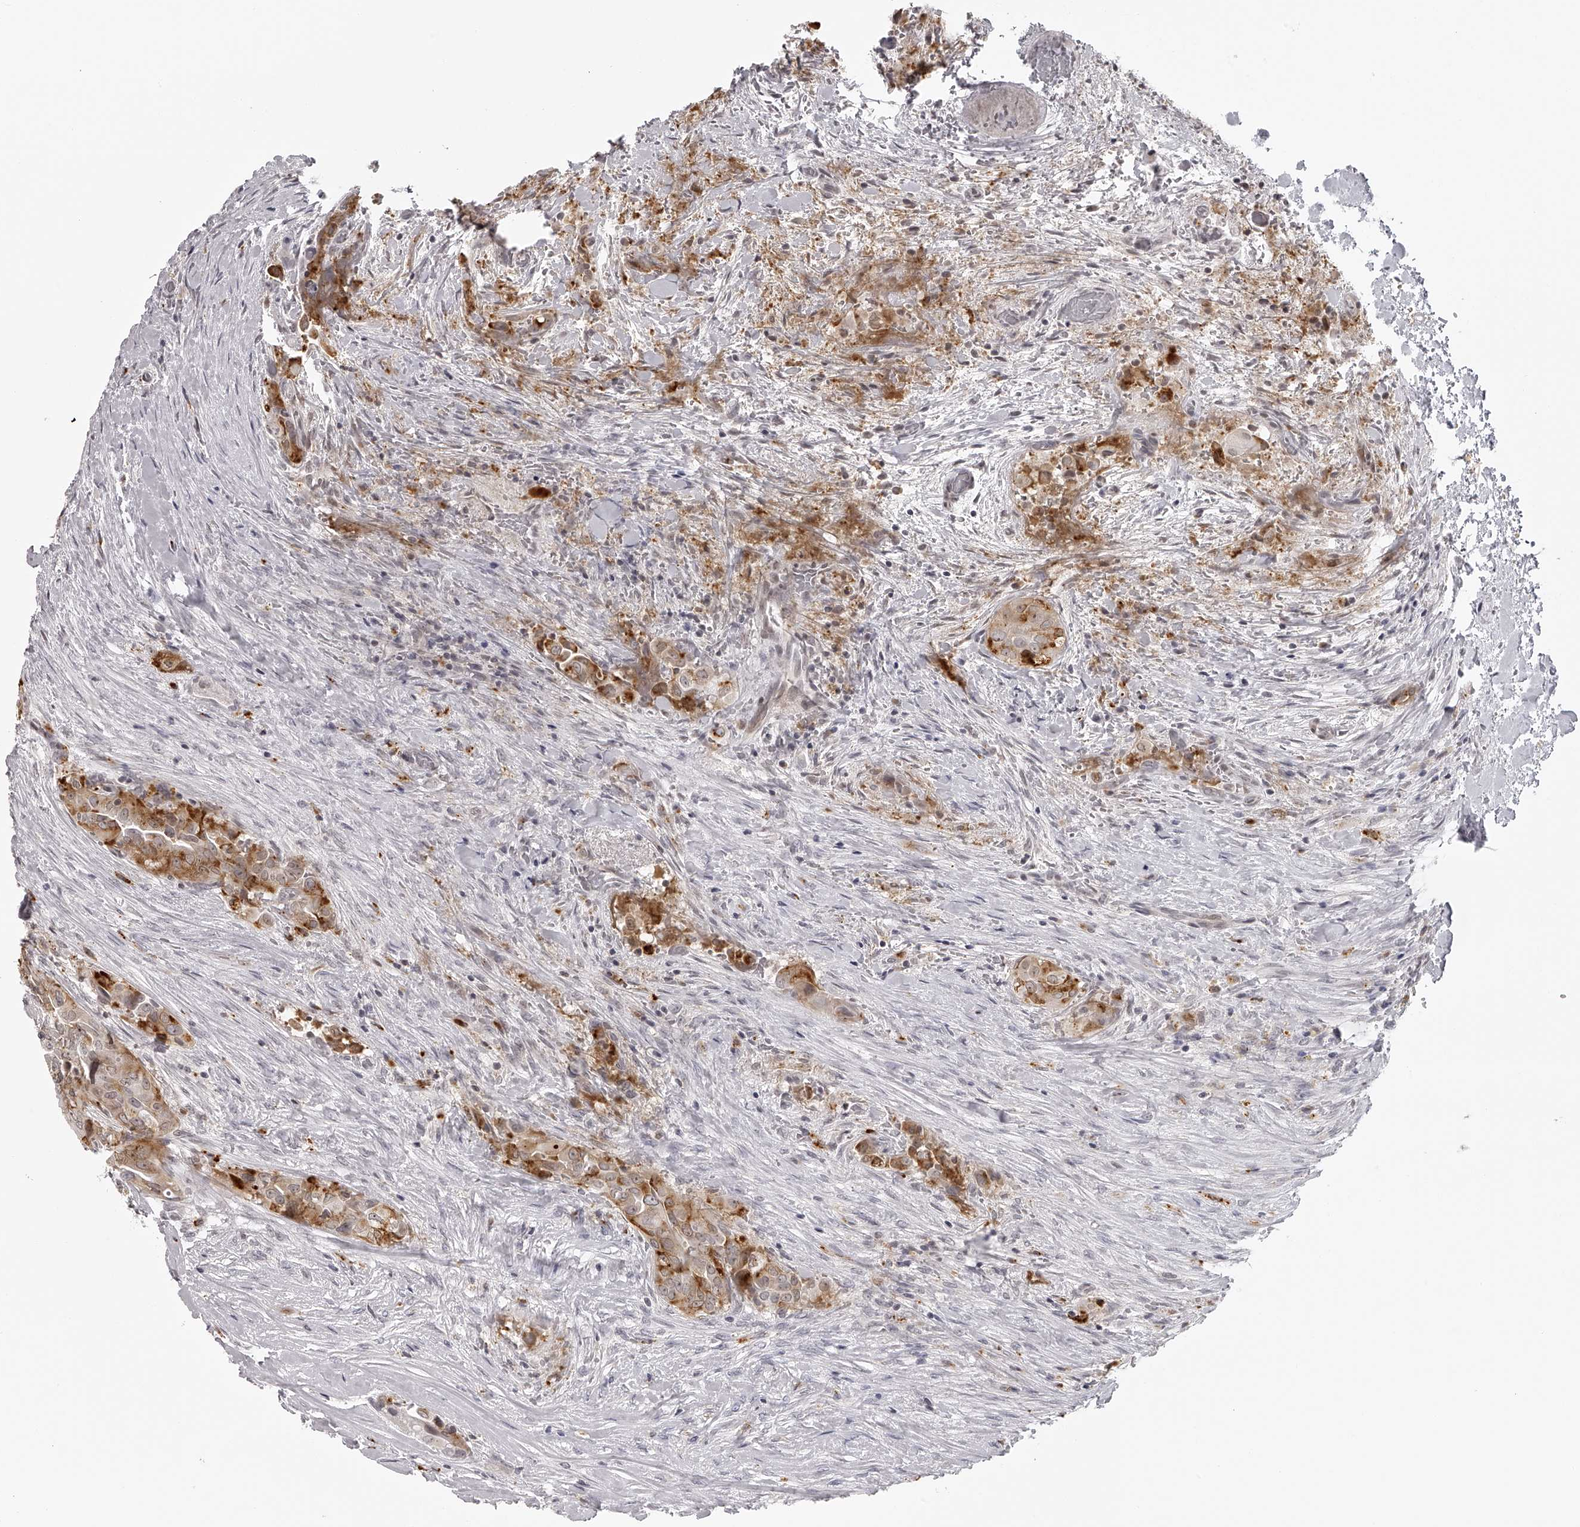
{"staining": {"intensity": "moderate", "quantity": "25%-75%", "location": "cytoplasmic/membranous"}, "tissue": "thyroid cancer", "cell_type": "Tumor cells", "image_type": "cancer", "snomed": [{"axis": "morphology", "description": "Papillary adenocarcinoma, NOS"}, {"axis": "topography", "description": "Thyroid gland"}], "caption": "Human papillary adenocarcinoma (thyroid) stained for a protein (brown) demonstrates moderate cytoplasmic/membranous positive expression in approximately 25%-75% of tumor cells.", "gene": "RNF220", "patient": {"sex": "female", "age": 59}}